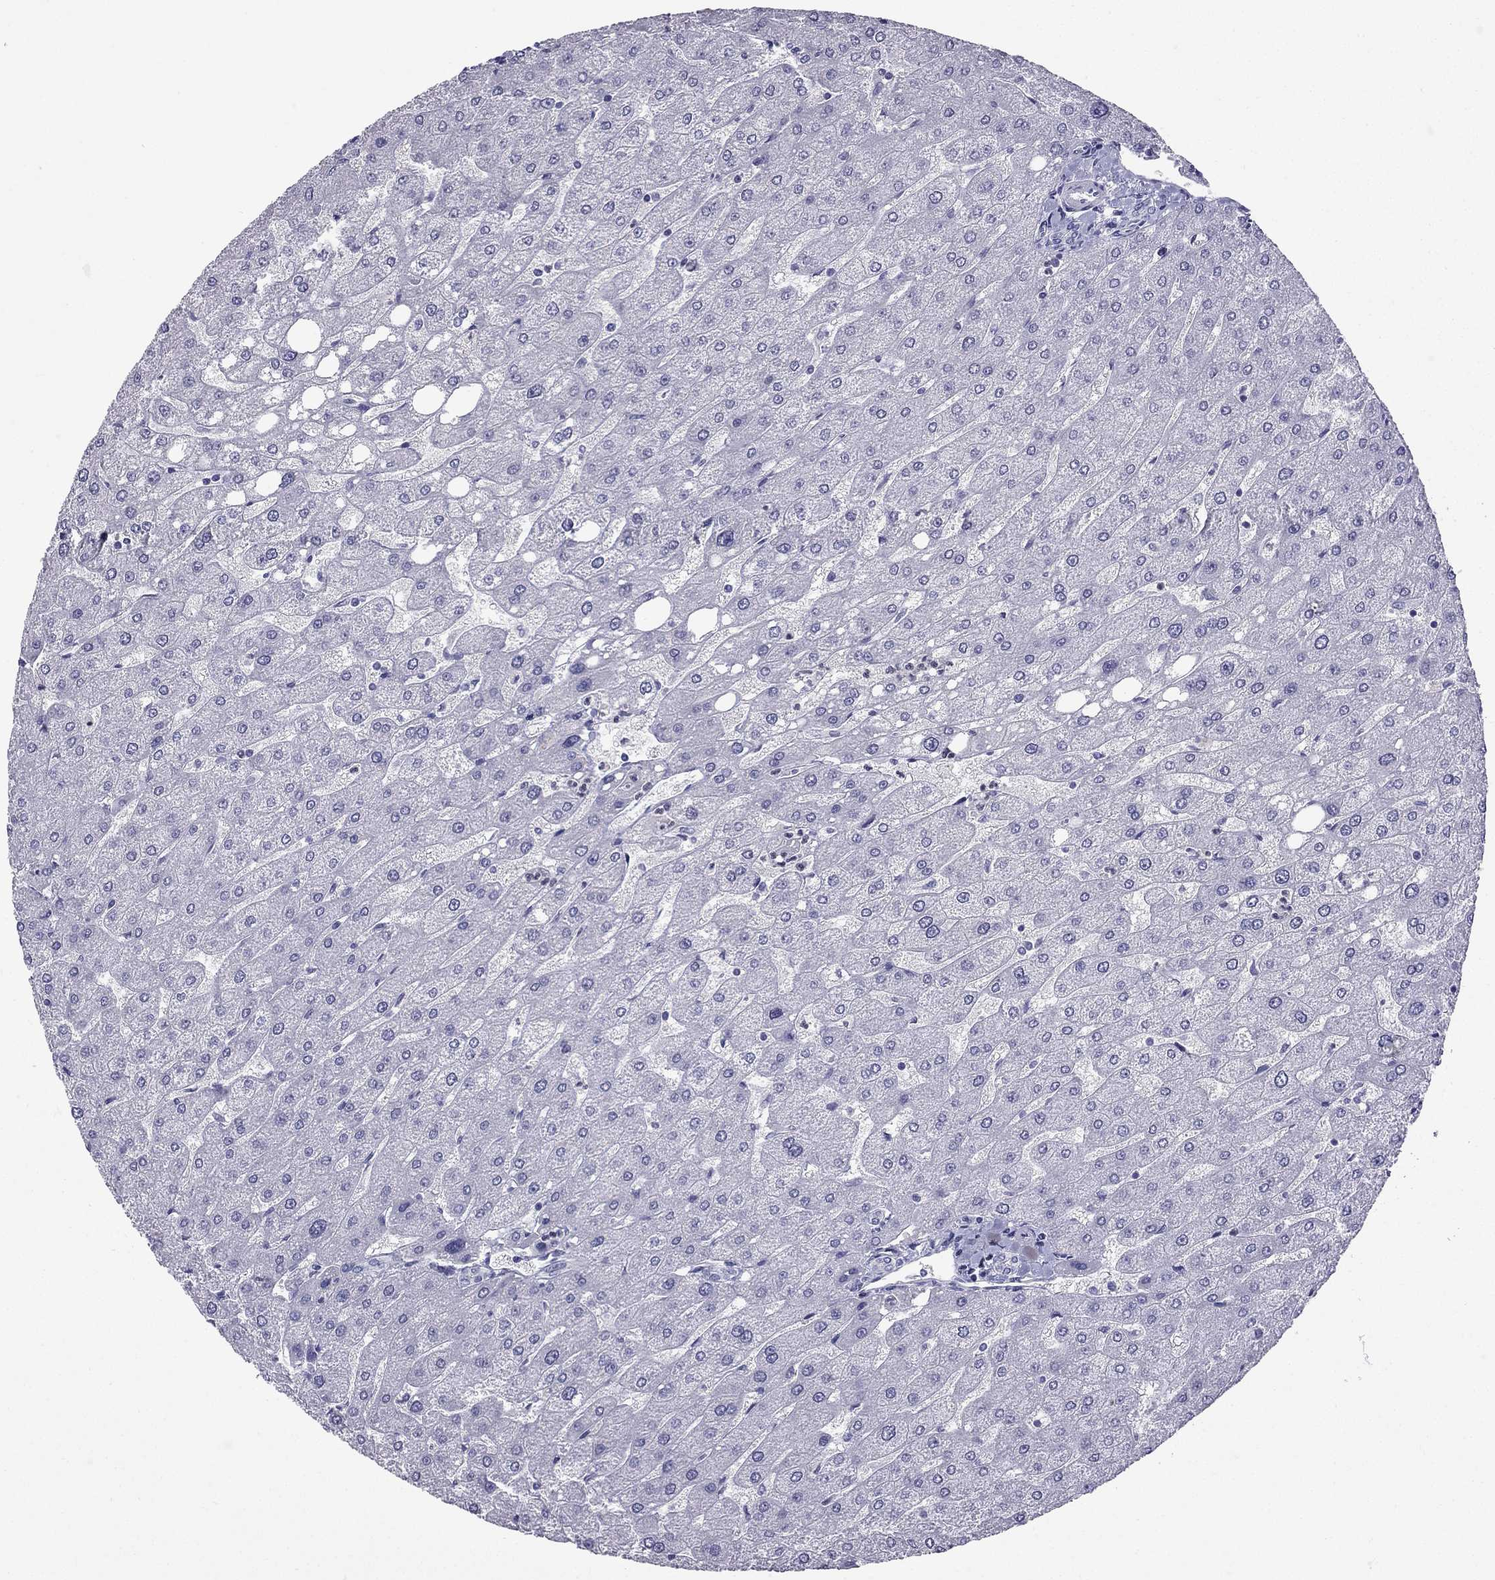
{"staining": {"intensity": "negative", "quantity": "none", "location": "none"}, "tissue": "liver", "cell_type": "Cholangiocytes", "image_type": "normal", "snomed": [{"axis": "morphology", "description": "Normal tissue, NOS"}, {"axis": "topography", "description": "Liver"}], "caption": "Immunohistochemical staining of benign liver reveals no significant staining in cholangiocytes. Nuclei are stained in blue.", "gene": "GJA8", "patient": {"sex": "male", "age": 67}}